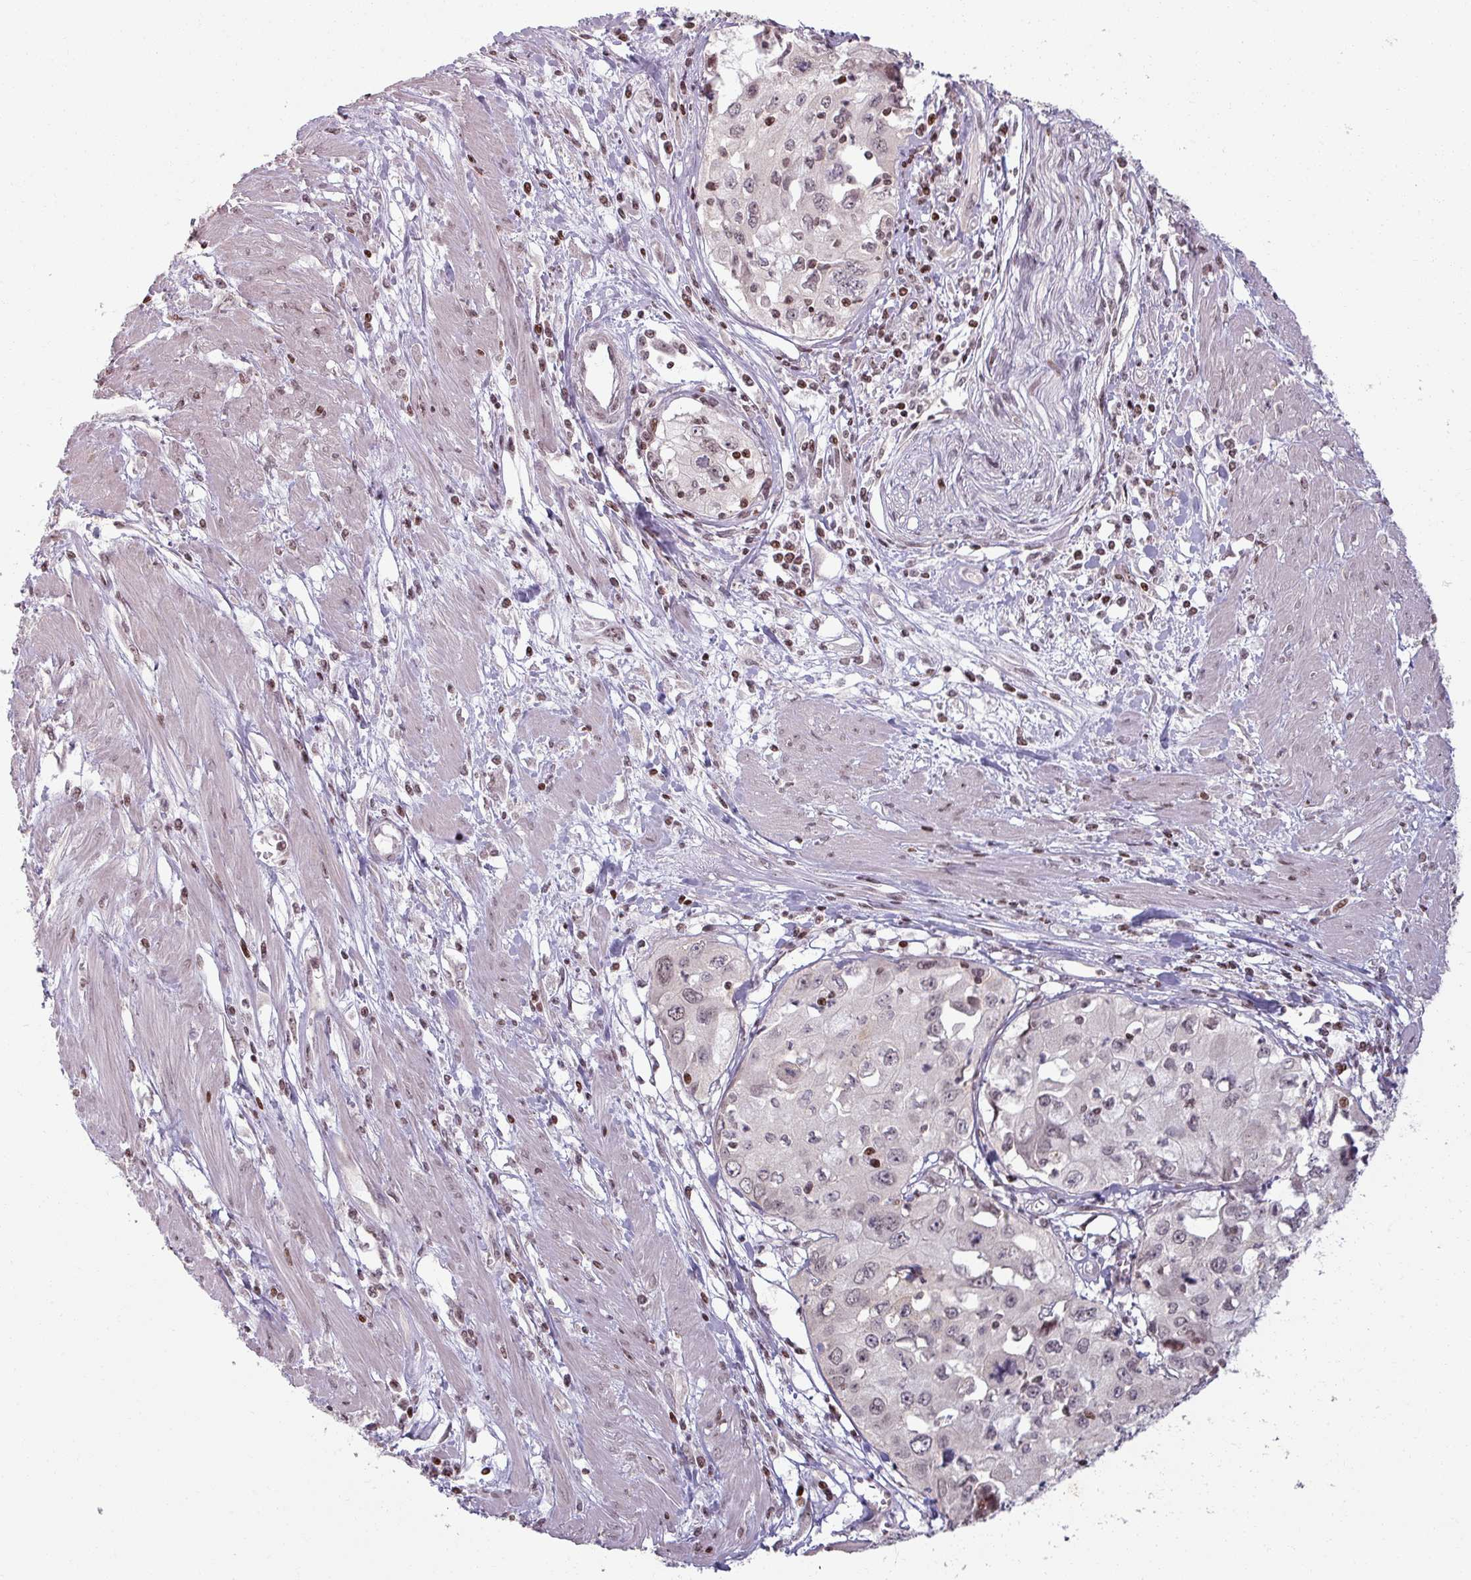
{"staining": {"intensity": "weak", "quantity": ">75%", "location": "nuclear"}, "tissue": "cervical cancer", "cell_type": "Tumor cells", "image_type": "cancer", "snomed": [{"axis": "morphology", "description": "Squamous cell carcinoma, NOS"}, {"axis": "topography", "description": "Cervix"}], "caption": "Weak nuclear positivity is identified in about >75% of tumor cells in squamous cell carcinoma (cervical). (DAB (3,3'-diaminobenzidine) IHC, brown staining for protein, blue staining for nuclei).", "gene": "NCOR1", "patient": {"sex": "female", "age": 31}}